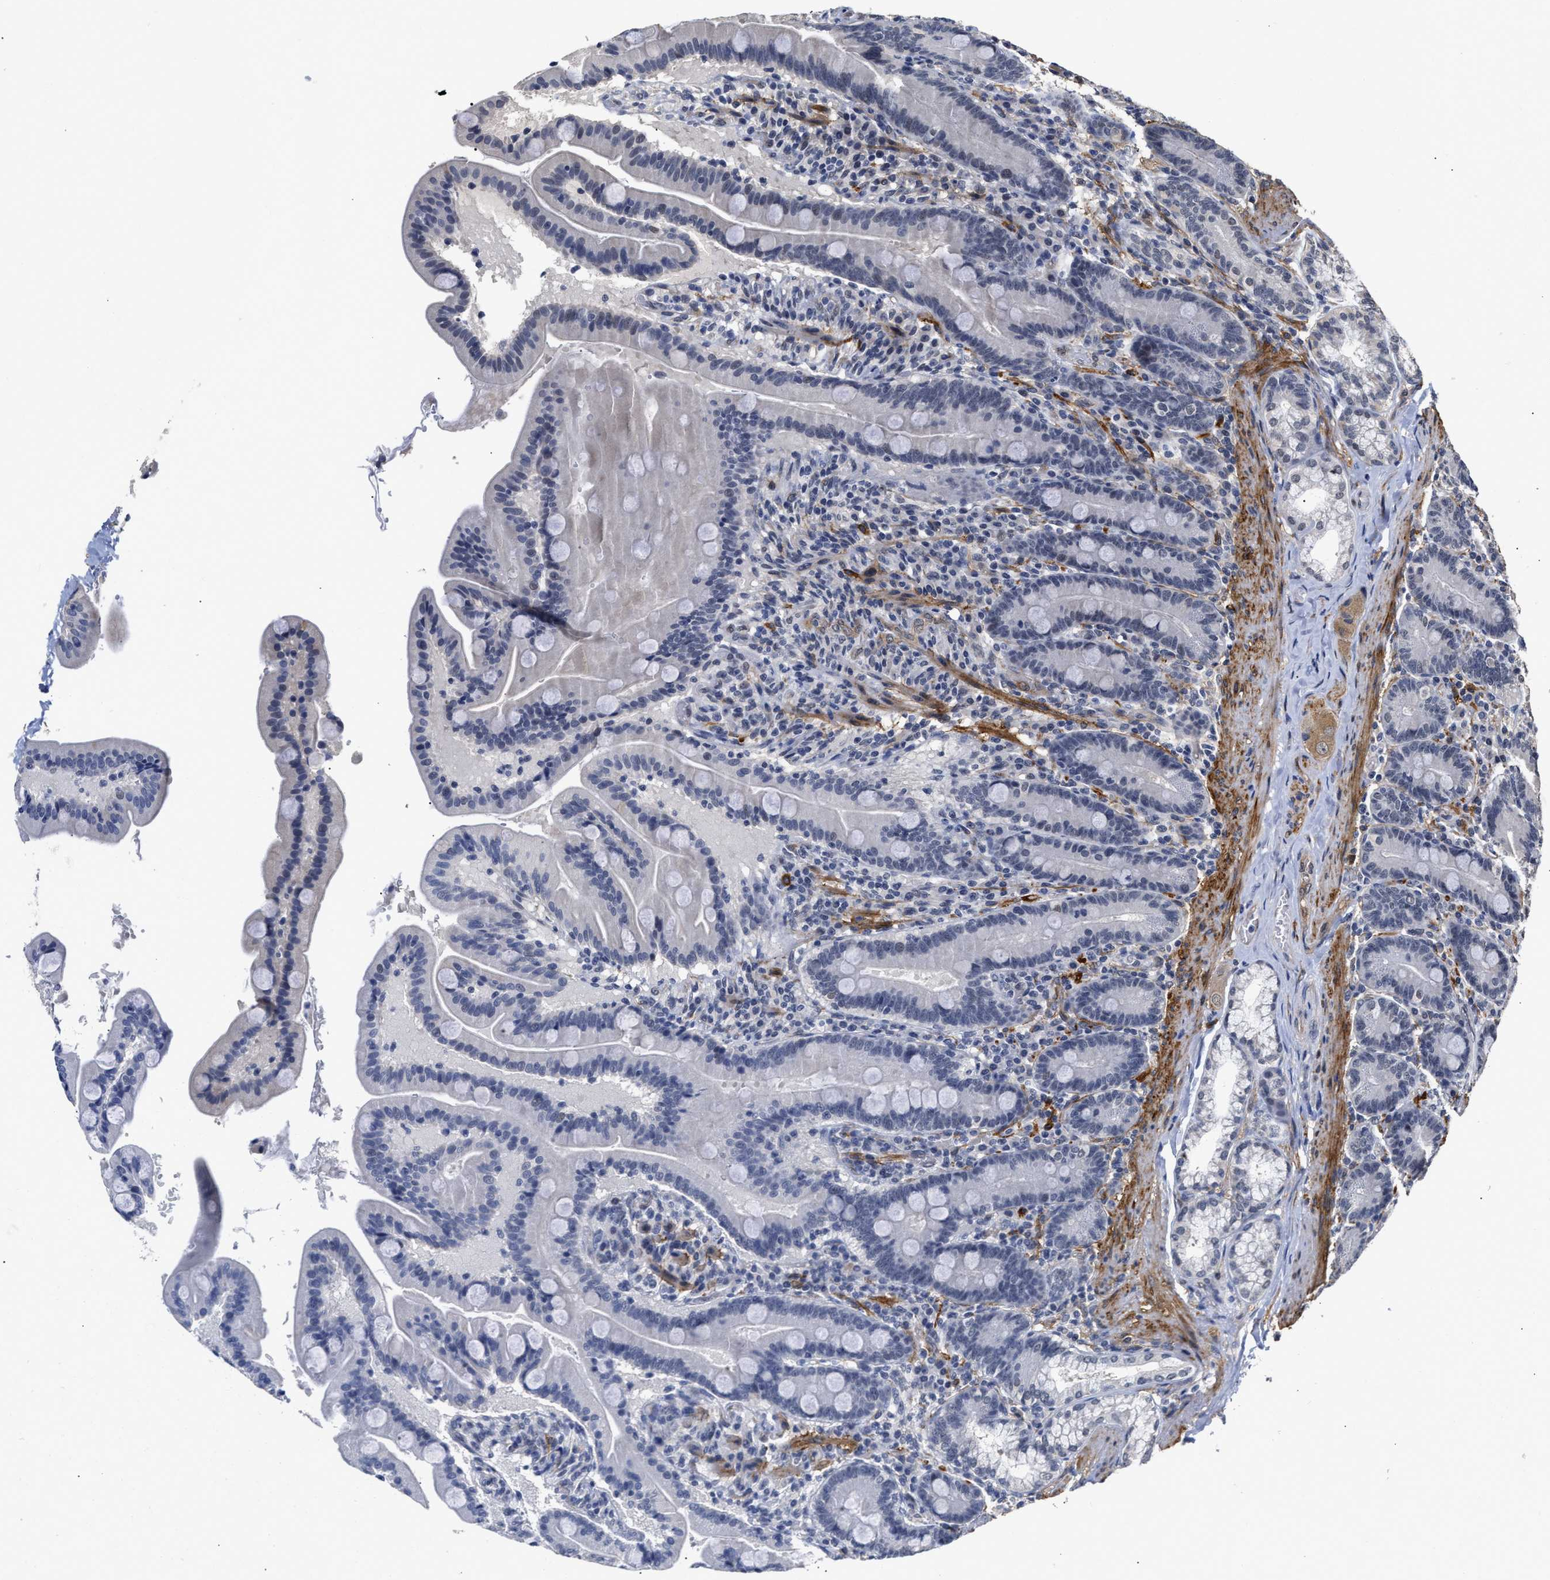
{"staining": {"intensity": "negative", "quantity": "none", "location": "none"}, "tissue": "duodenum", "cell_type": "Glandular cells", "image_type": "normal", "snomed": [{"axis": "morphology", "description": "Normal tissue, NOS"}, {"axis": "topography", "description": "Duodenum"}], "caption": "This is an immunohistochemistry (IHC) histopathology image of normal human duodenum. There is no expression in glandular cells.", "gene": "AHNAK2", "patient": {"sex": "male", "age": 54}}